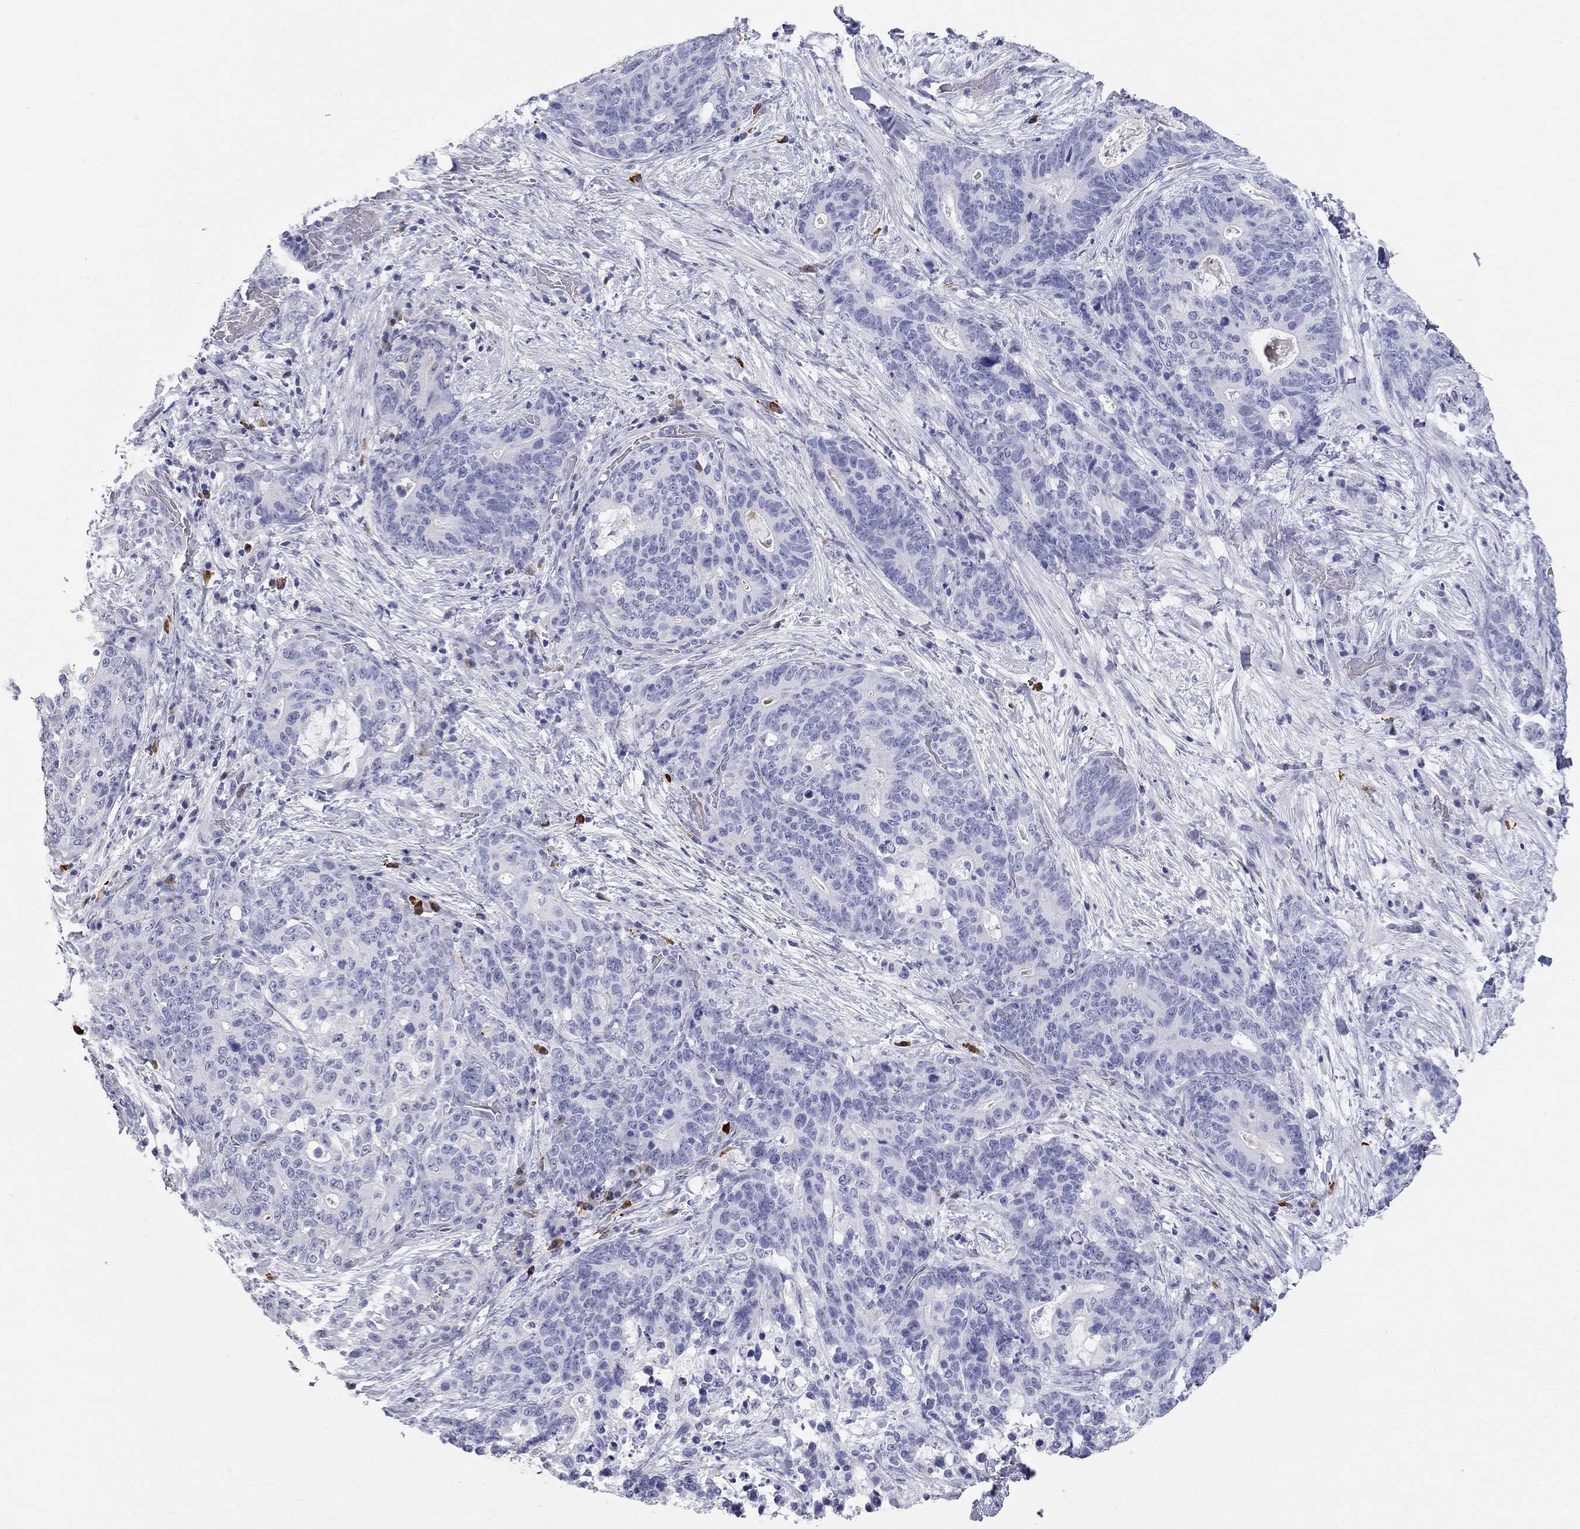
{"staining": {"intensity": "negative", "quantity": "none", "location": "none"}, "tissue": "stomach cancer", "cell_type": "Tumor cells", "image_type": "cancer", "snomed": [{"axis": "morphology", "description": "Normal tissue, NOS"}, {"axis": "morphology", "description": "Adenocarcinoma, NOS"}, {"axis": "topography", "description": "Stomach"}], "caption": "Immunohistochemical staining of human stomach cancer (adenocarcinoma) demonstrates no significant positivity in tumor cells.", "gene": "PHOX2B", "patient": {"sex": "female", "age": 64}}